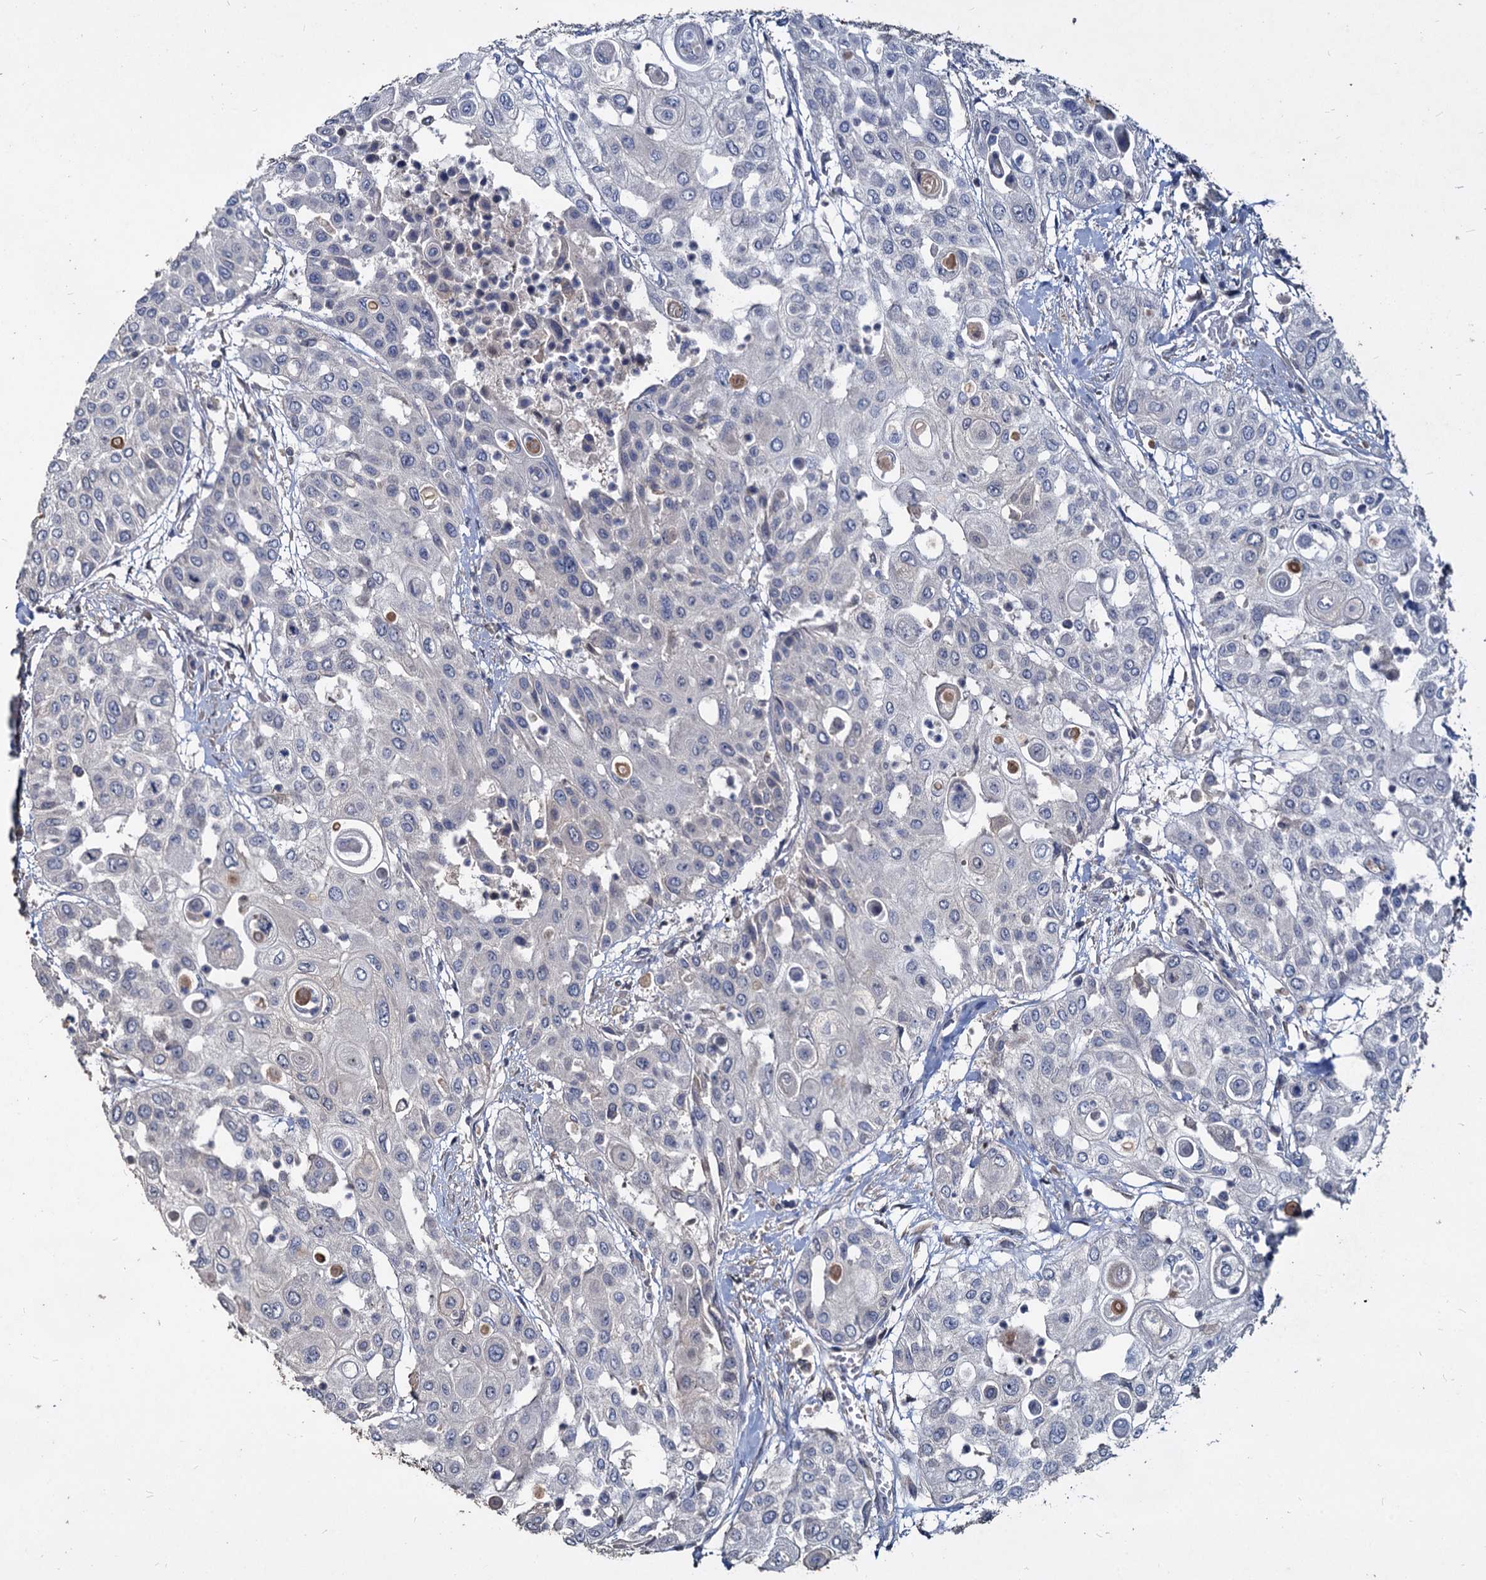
{"staining": {"intensity": "negative", "quantity": "none", "location": "none"}, "tissue": "urothelial cancer", "cell_type": "Tumor cells", "image_type": "cancer", "snomed": [{"axis": "morphology", "description": "Urothelial carcinoma, High grade"}, {"axis": "topography", "description": "Urinary bladder"}], "caption": "High-grade urothelial carcinoma stained for a protein using immunohistochemistry (IHC) demonstrates no expression tumor cells.", "gene": "DEPDC4", "patient": {"sex": "female", "age": 79}}